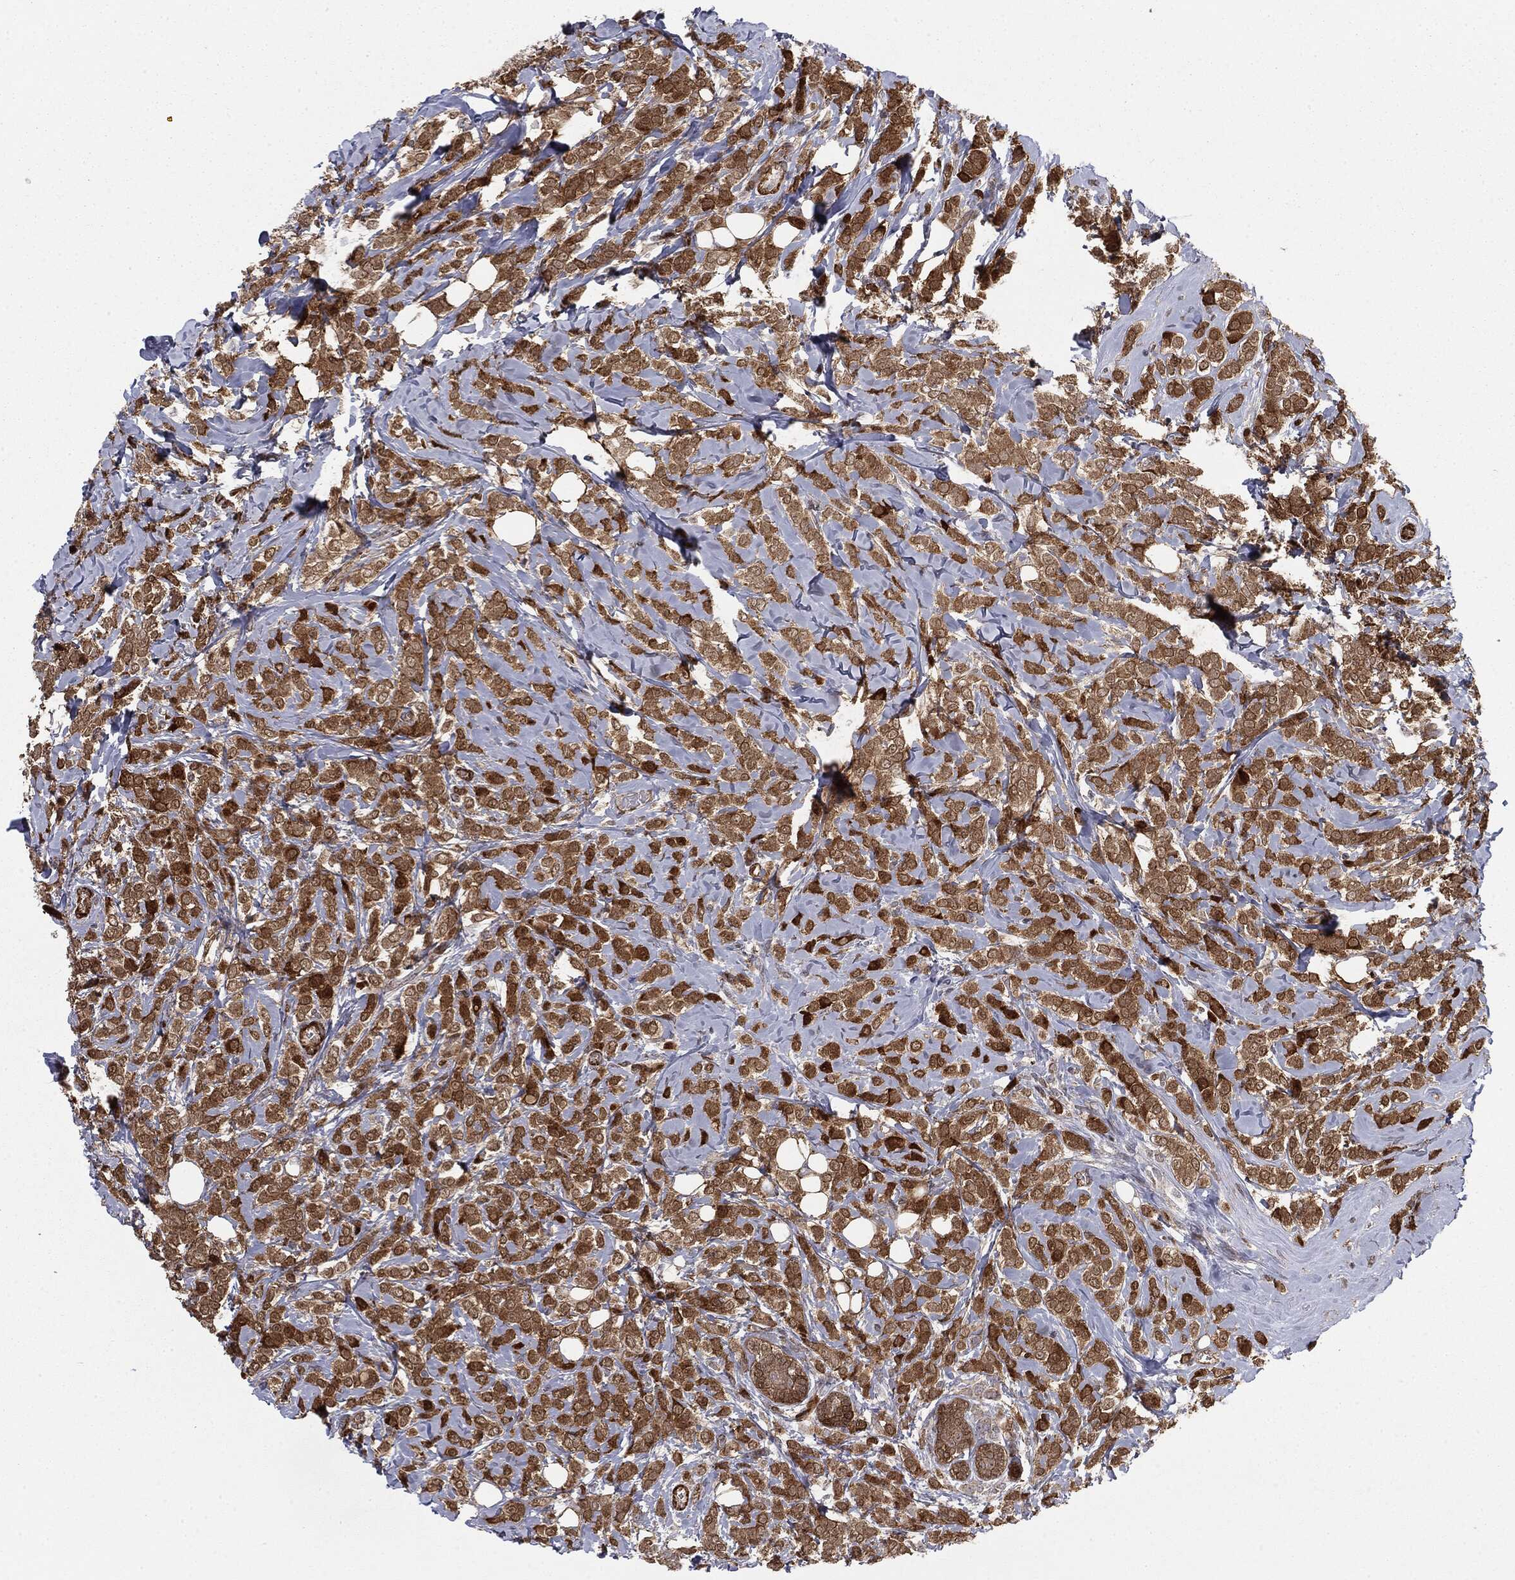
{"staining": {"intensity": "strong", "quantity": ">75%", "location": "cytoplasmic/membranous"}, "tissue": "breast cancer", "cell_type": "Tumor cells", "image_type": "cancer", "snomed": [{"axis": "morphology", "description": "Lobular carcinoma"}, {"axis": "topography", "description": "Breast"}], "caption": "The photomicrograph shows immunohistochemical staining of breast cancer (lobular carcinoma). There is strong cytoplasmic/membranous positivity is appreciated in approximately >75% of tumor cells.", "gene": "PTEN", "patient": {"sex": "female", "age": 49}}